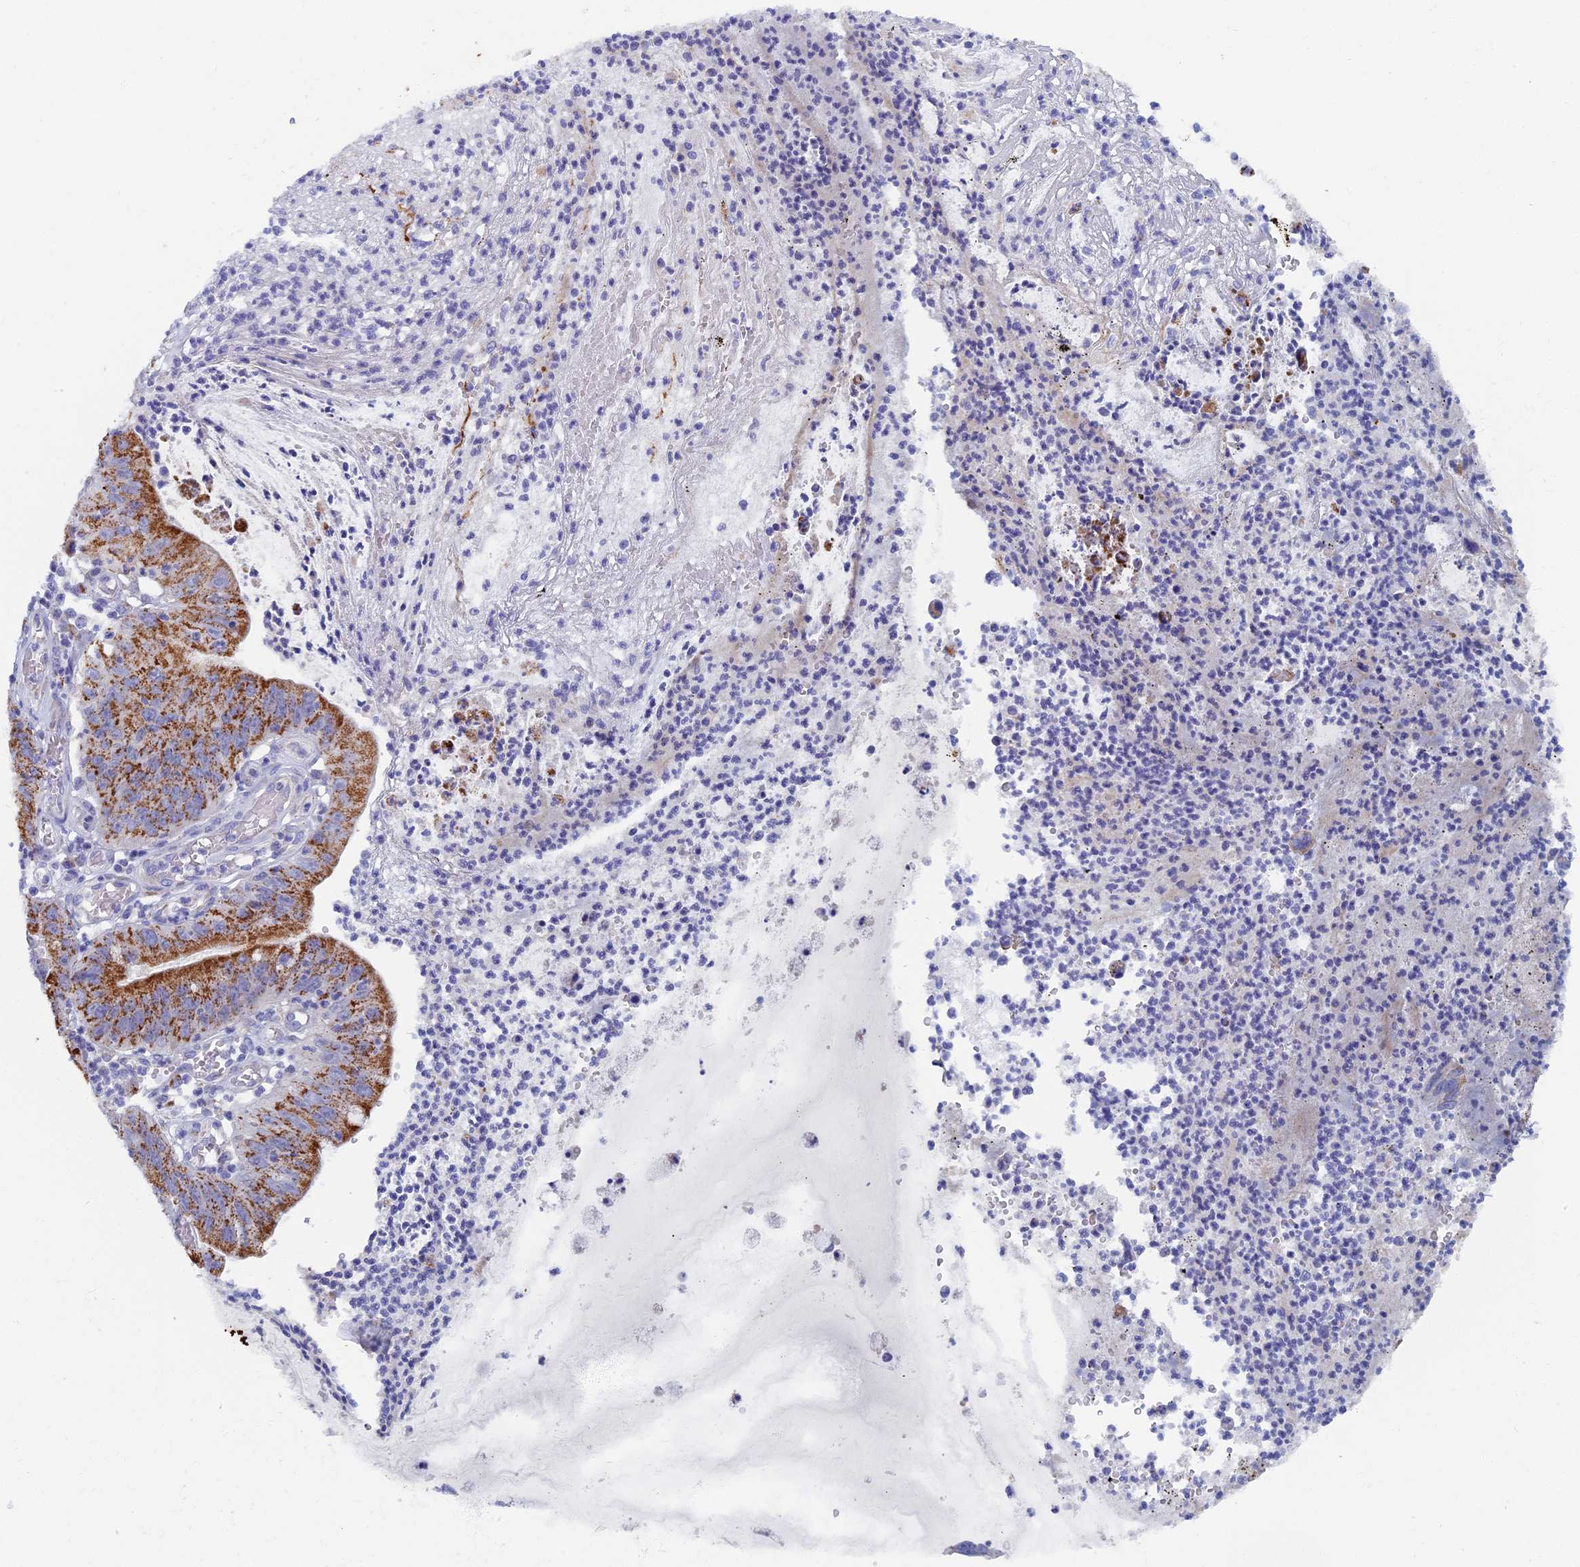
{"staining": {"intensity": "moderate", "quantity": ">75%", "location": "cytoplasmic/membranous"}, "tissue": "stomach cancer", "cell_type": "Tumor cells", "image_type": "cancer", "snomed": [{"axis": "morphology", "description": "Adenocarcinoma, NOS"}, {"axis": "topography", "description": "Stomach"}], "caption": "A micrograph of human stomach cancer stained for a protein reveals moderate cytoplasmic/membranous brown staining in tumor cells. Nuclei are stained in blue.", "gene": "OAT", "patient": {"sex": "male", "age": 59}}